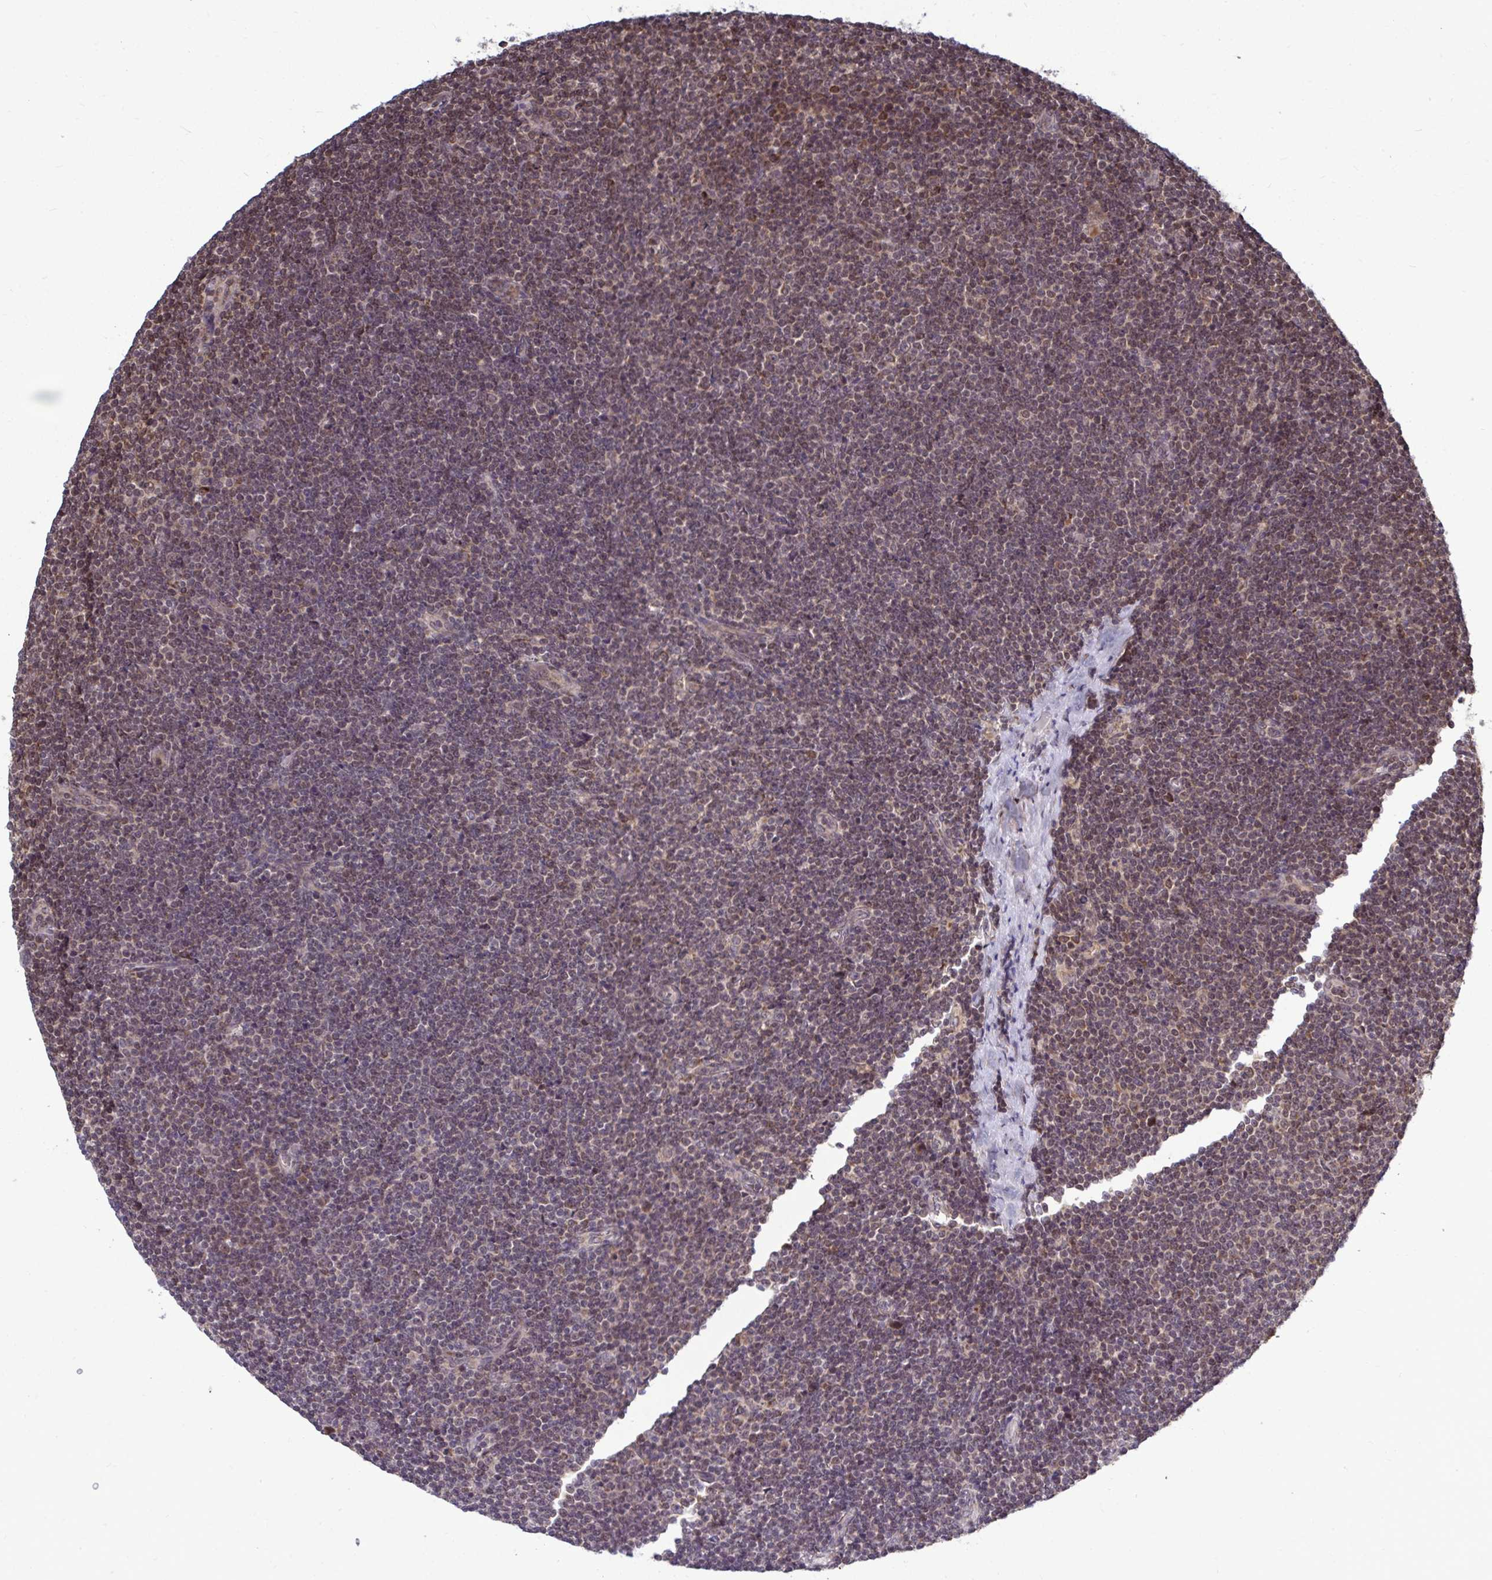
{"staining": {"intensity": "weak", "quantity": "25%-75%", "location": "cytoplasmic/membranous"}, "tissue": "lymphoma", "cell_type": "Tumor cells", "image_type": "cancer", "snomed": [{"axis": "morphology", "description": "Malignant lymphoma, non-Hodgkin's type, Low grade"}, {"axis": "topography", "description": "Lymph node"}], "caption": "Human lymphoma stained for a protein (brown) reveals weak cytoplasmic/membranous positive staining in approximately 25%-75% of tumor cells.", "gene": "FMR1", "patient": {"sex": "male", "age": 48}}